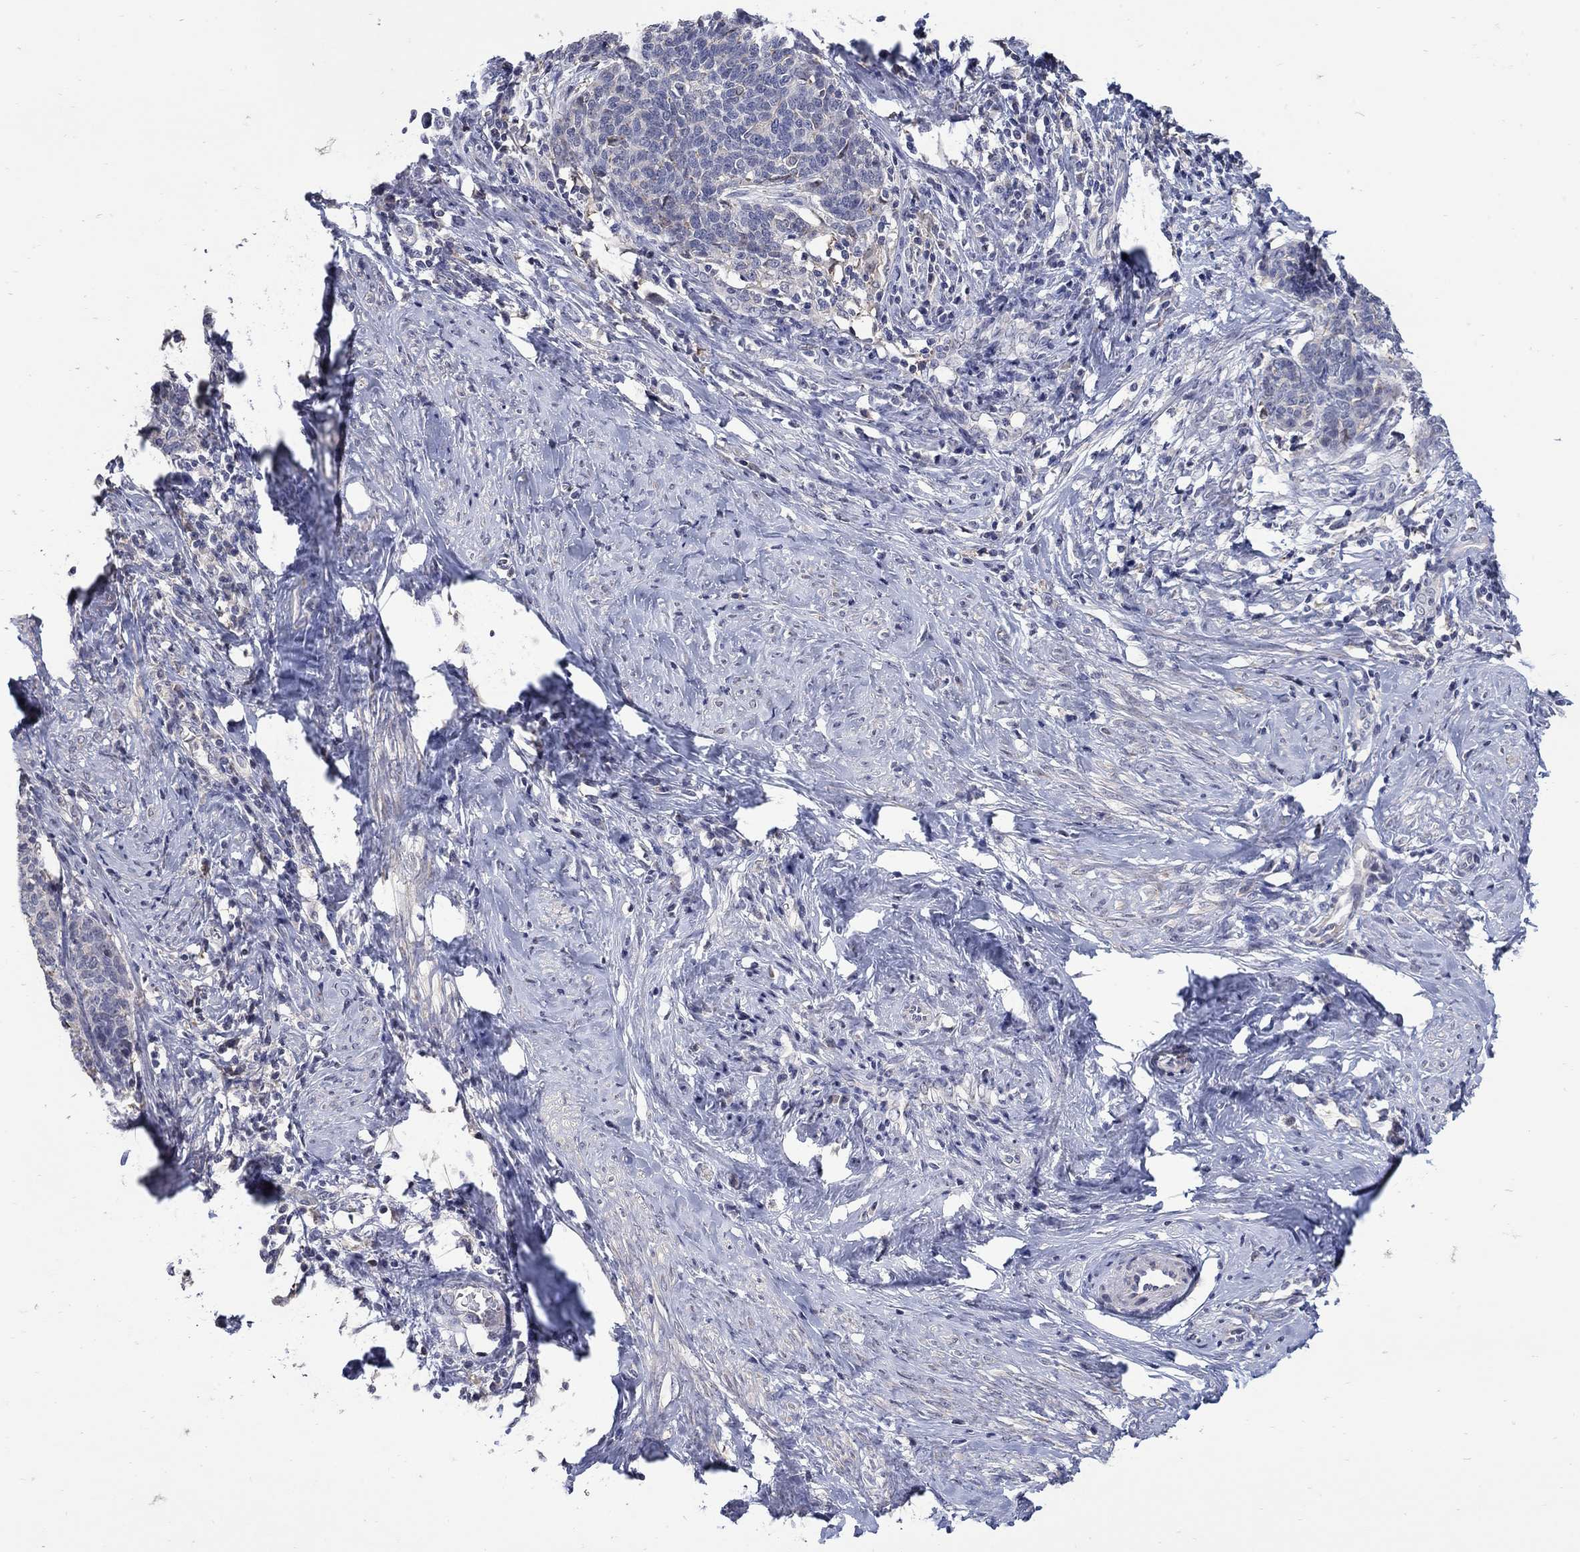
{"staining": {"intensity": "negative", "quantity": "none", "location": "none"}, "tissue": "cervical cancer", "cell_type": "Tumor cells", "image_type": "cancer", "snomed": [{"axis": "morphology", "description": "Normal tissue, NOS"}, {"axis": "morphology", "description": "Squamous cell carcinoma, NOS"}, {"axis": "topography", "description": "Cervix"}], "caption": "Human cervical squamous cell carcinoma stained for a protein using immunohistochemistry shows no positivity in tumor cells.", "gene": "CETN1", "patient": {"sex": "female", "age": 39}}